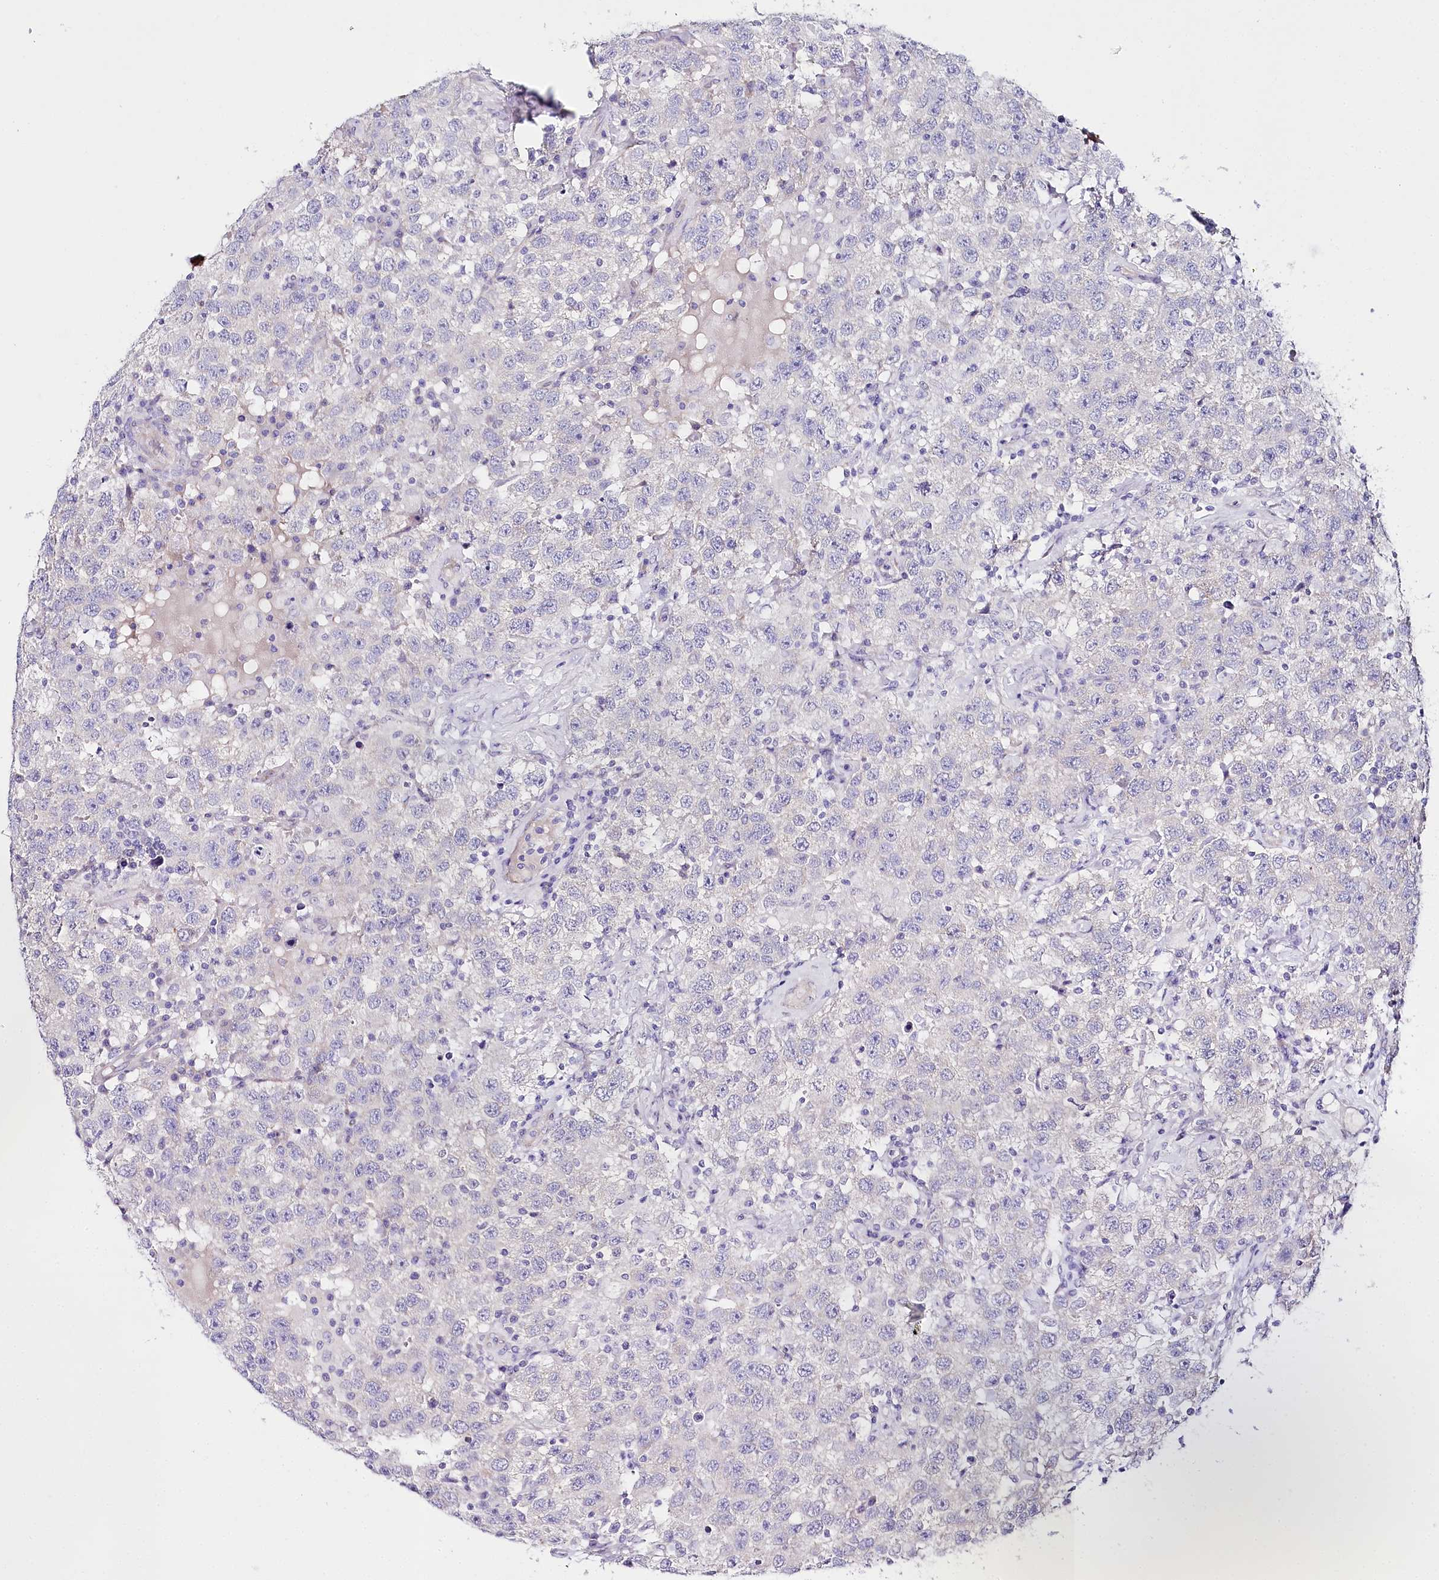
{"staining": {"intensity": "negative", "quantity": "none", "location": "none"}, "tissue": "testis cancer", "cell_type": "Tumor cells", "image_type": "cancer", "snomed": [{"axis": "morphology", "description": "Seminoma, NOS"}, {"axis": "topography", "description": "Testis"}], "caption": "Testis seminoma was stained to show a protein in brown. There is no significant positivity in tumor cells.", "gene": "CSN3", "patient": {"sex": "male", "age": 41}}